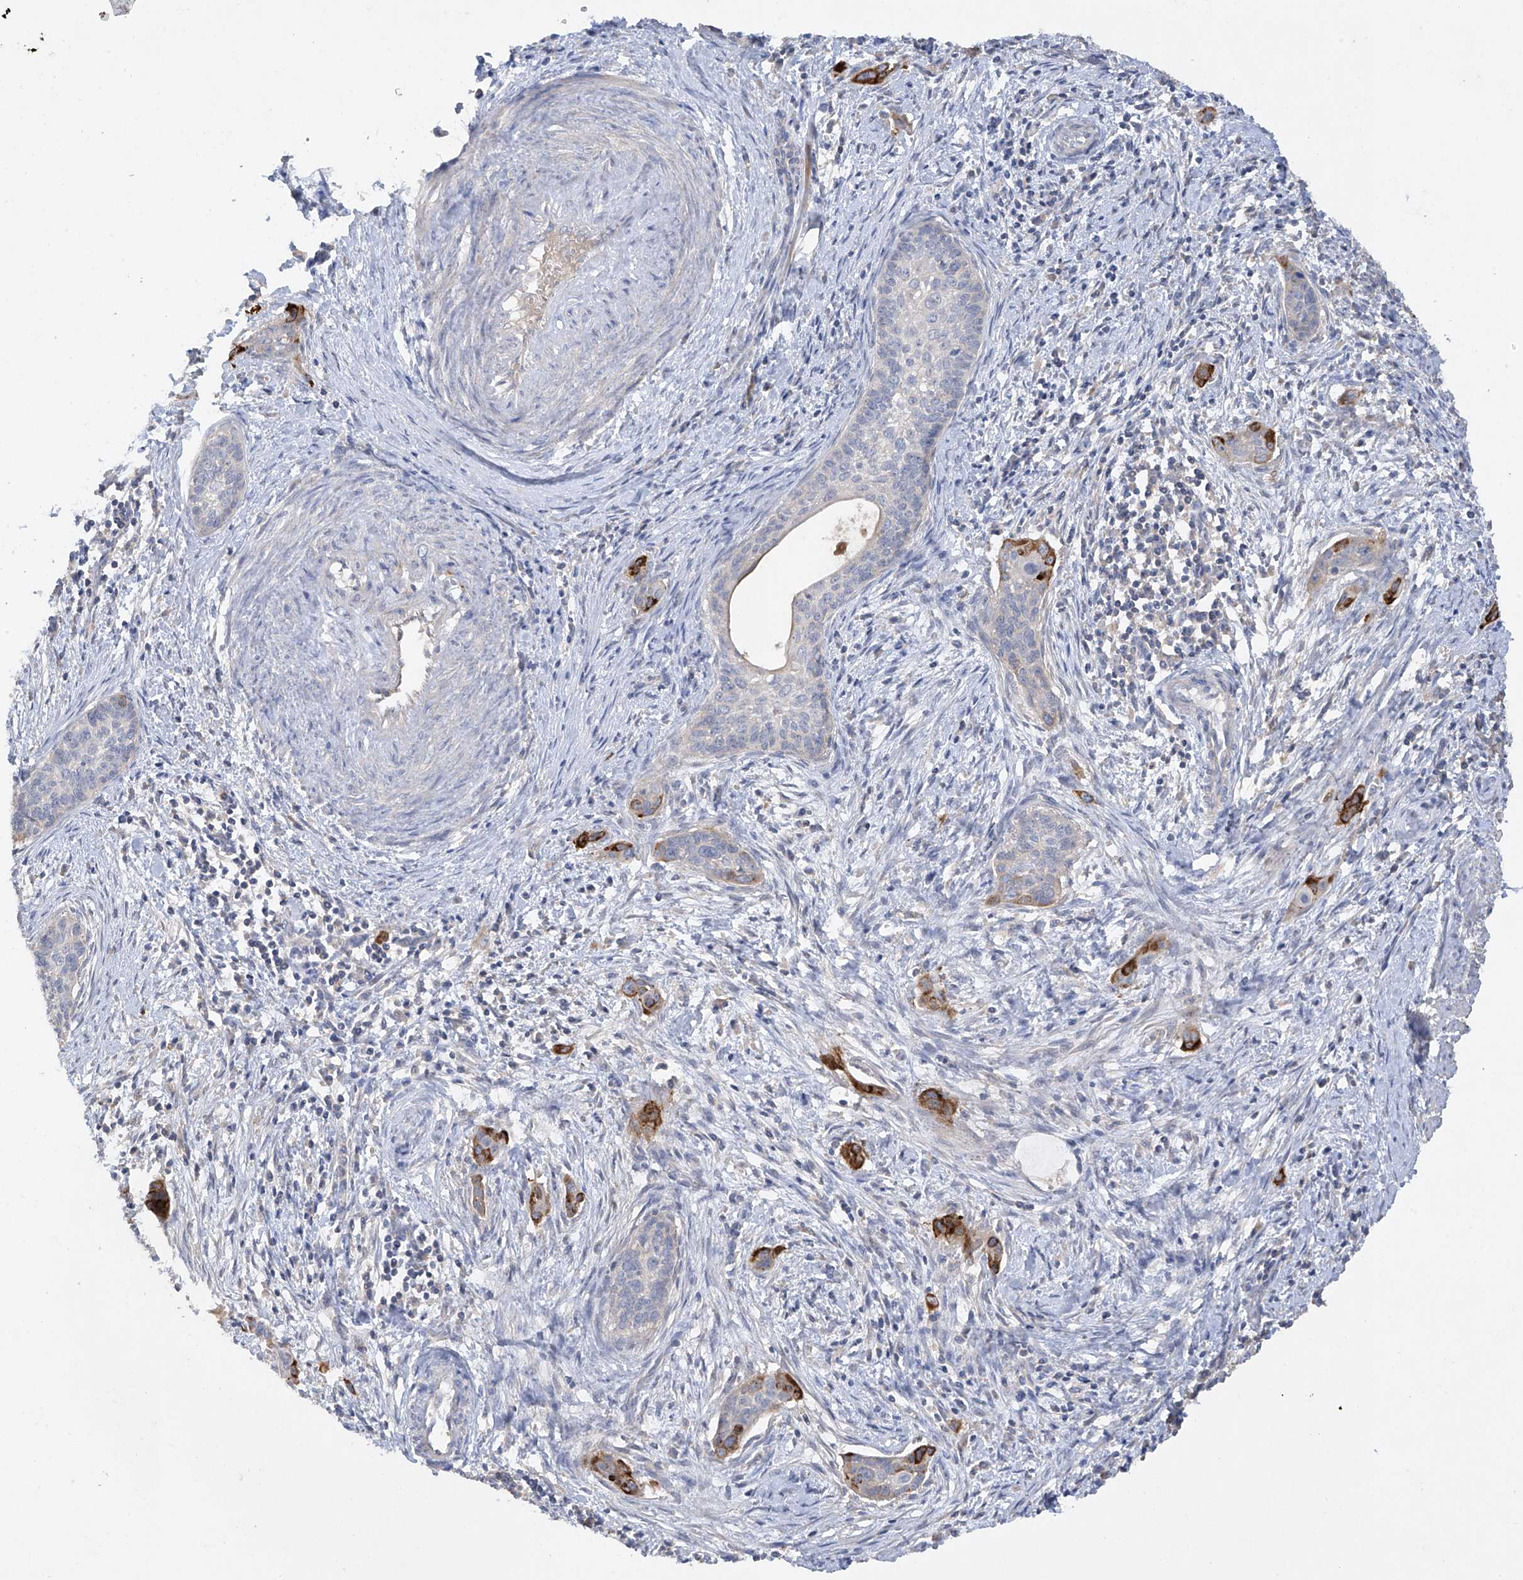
{"staining": {"intensity": "strong", "quantity": "<25%", "location": "cytoplasmic/membranous"}, "tissue": "cervical cancer", "cell_type": "Tumor cells", "image_type": "cancer", "snomed": [{"axis": "morphology", "description": "Squamous cell carcinoma, NOS"}, {"axis": "topography", "description": "Cervix"}], "caption": "Brown immunohistochemical staining in cervical cancer (squamous cell carcinoma) exhibits strong cytoplasmic/membranous positivity in approximately <25% of tumor cells. The staining was performed using DAB (3,3'-diaminobenzidine) to visualize the protein expression in brown, while the nuclei were stained in blue with hematoxylin (Magnification: 20x).", "gene": "PRSS12", "patient": {"sex": "female", "age": 33}}